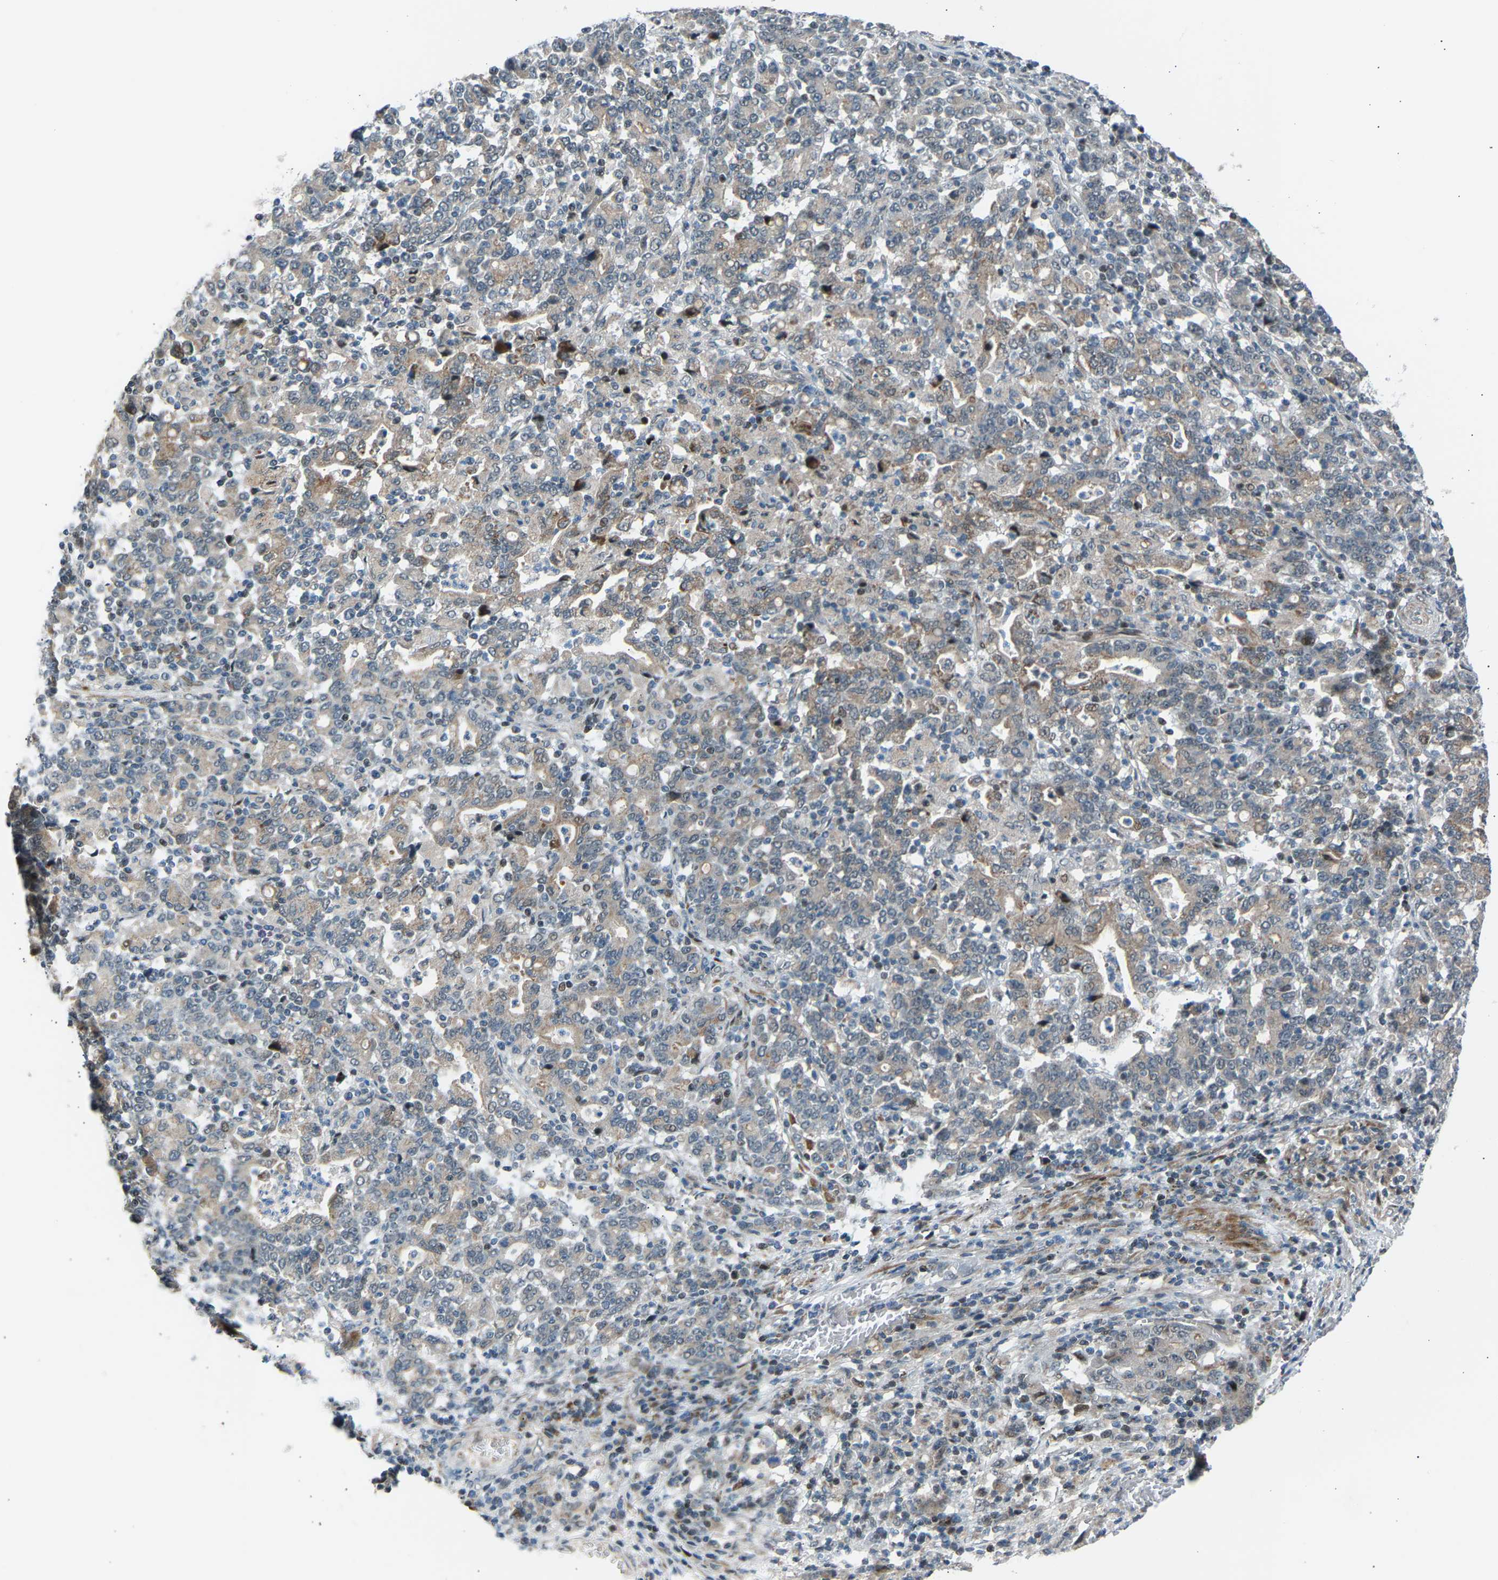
{"staining": {"intensity": "weak", "quantity": "<25%", "location": "cytoplasmic/membranous"}, "tissue": "stomach cancer", "cell_type": "Tumor cells", "image_type": "cancer", "snomed": [{"axis": "morphology", "description": "Adenocarcinoma, NOS"}, {"axis": "topography", "description": "Stomach, upper"}], "caption": "There is no significant expression in tumor cells of adenocarcinoma (stomach).", "gene": "VPS41", "patient": {"sex": "male", "age": 69}}